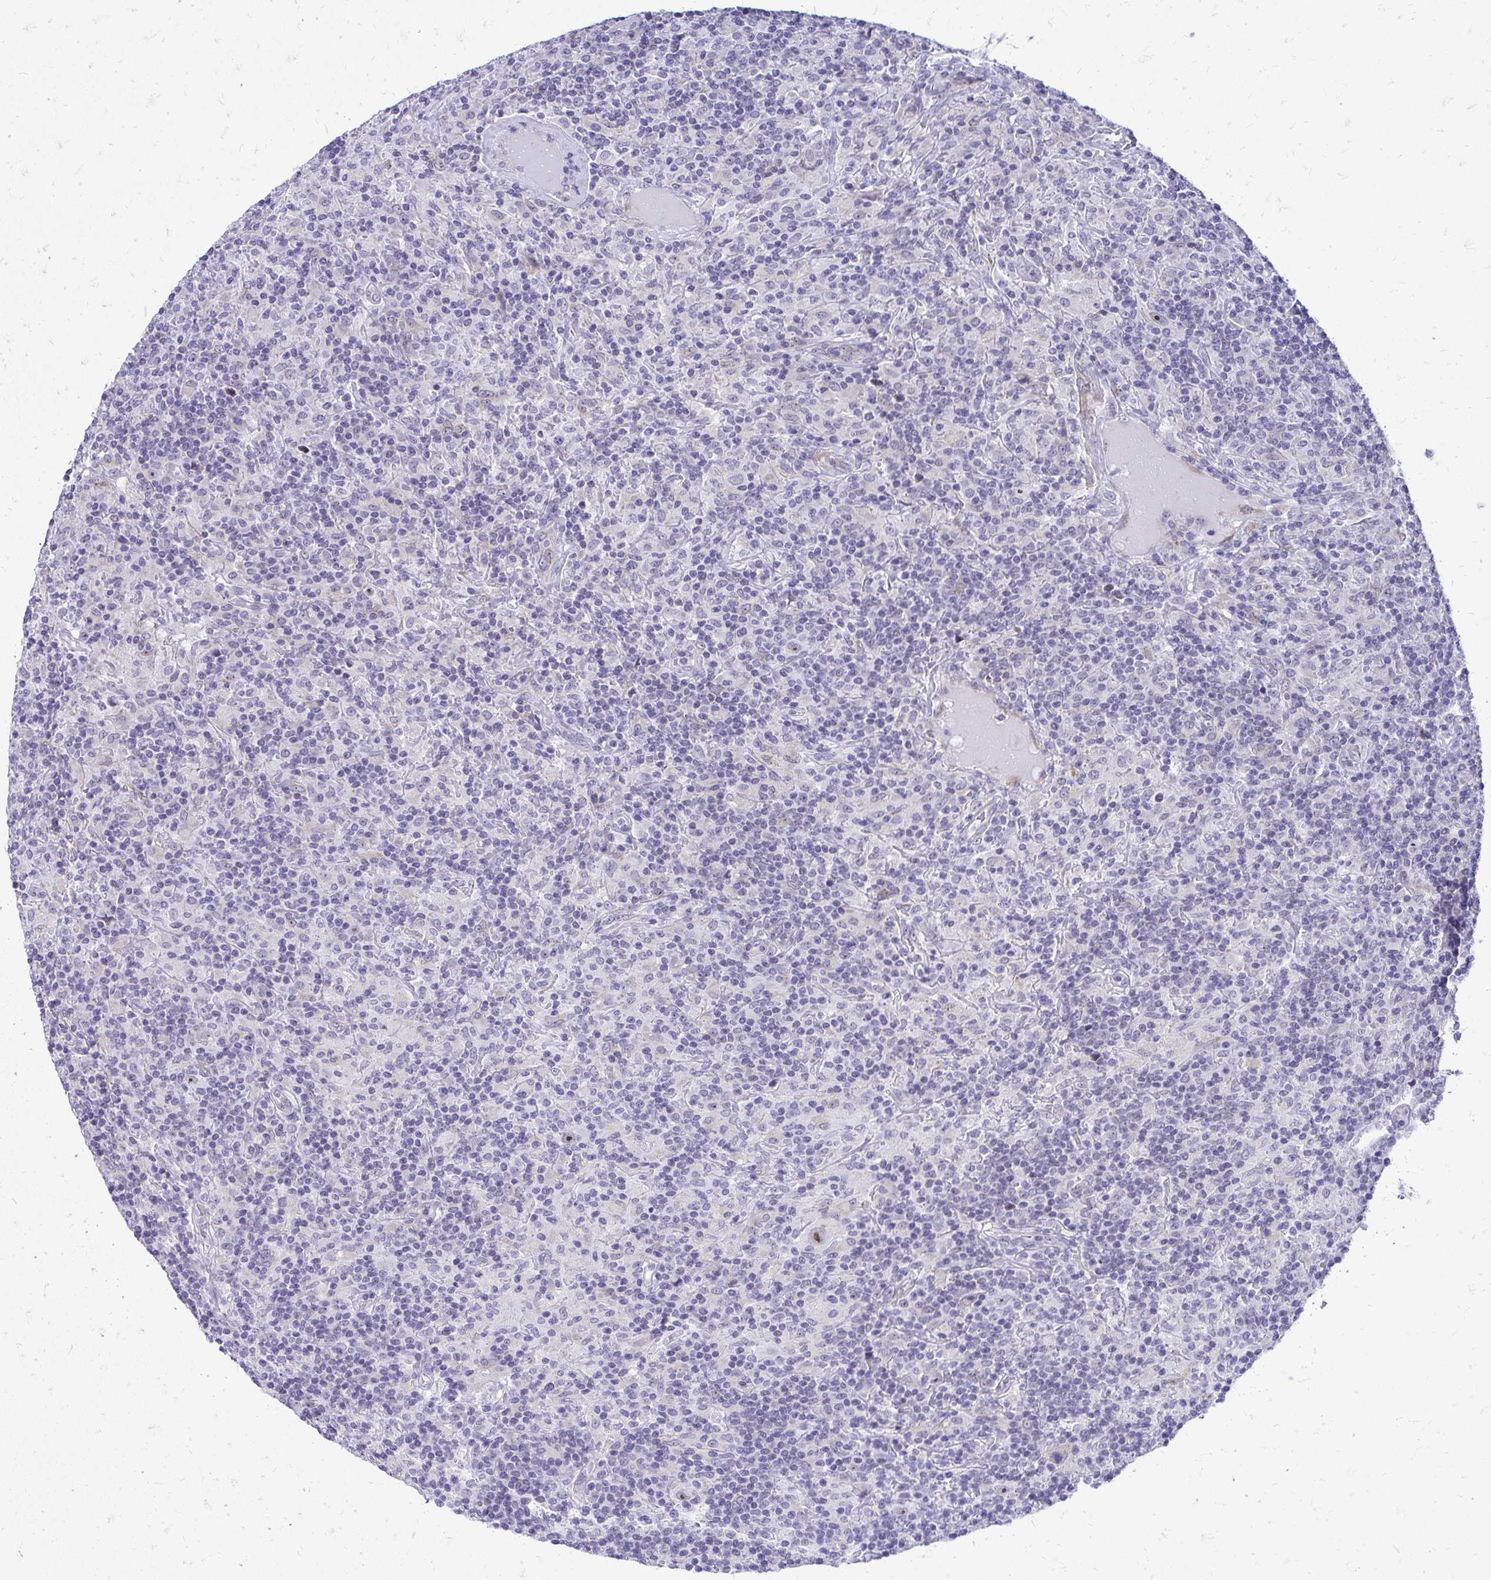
{"staining": {"intensity": "moderate", "quantity": ">75%", "location": "nuclear"}, "tissue": "lymphoma", "cell_type": "Tumor cells", "image_type": "cancer", "snomed": [{"axis": "morphology", "description": "Hodgkin's disease, NOS"}, {"axis": "topography", "description": "Lymph node"}], "caption": "DAB immunohistochemical staining of Hodgkin's disease exhibits moderate nuclear protein expression in approximately >75% of tumor cells.", "gene": "NIFK", "patient": {"sex": "male", "age": 70}}